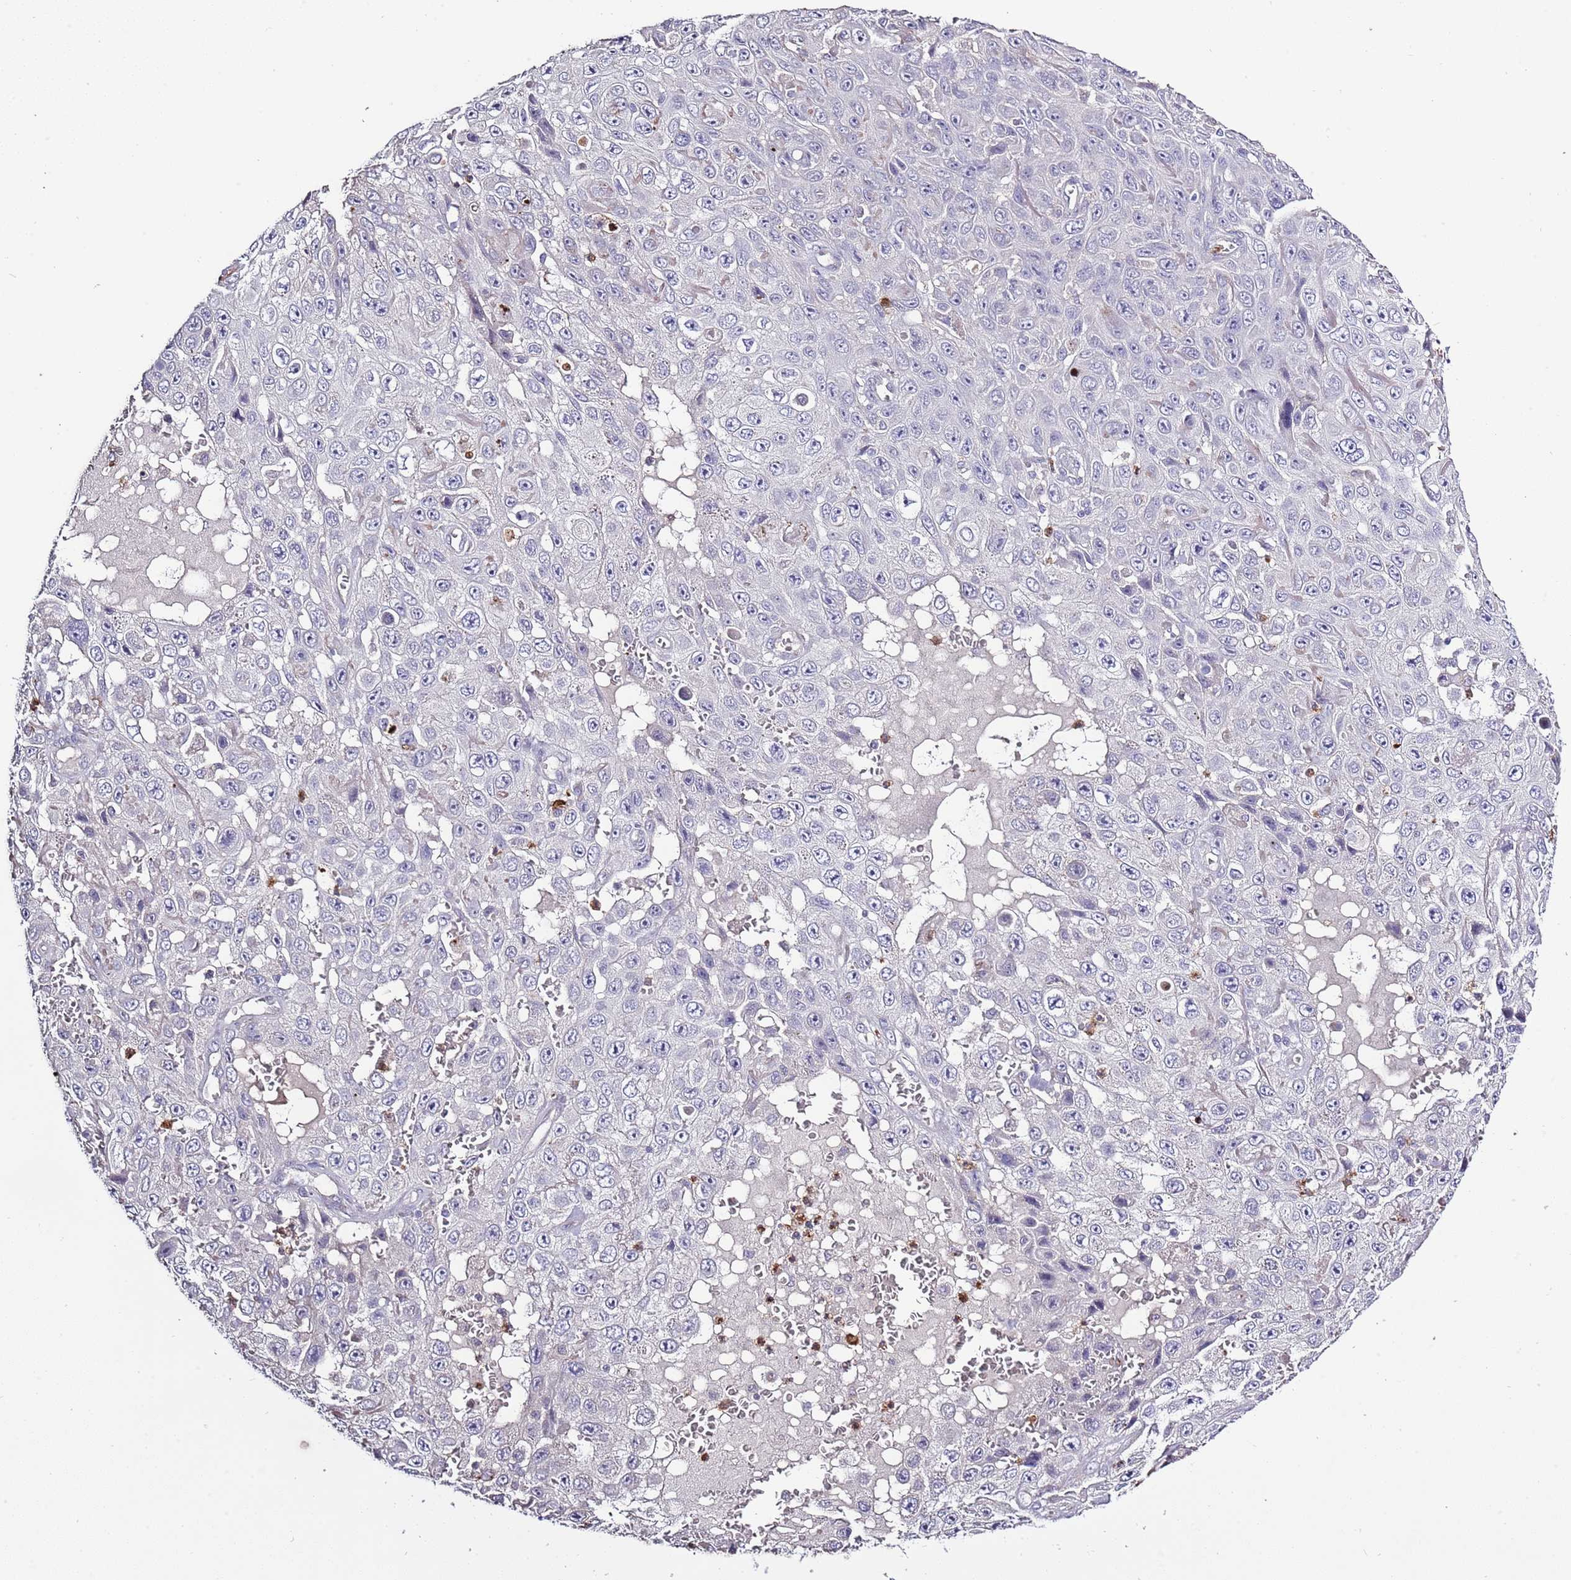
{"staining": {"intensity": "negative", "quantity": "none", "location": "none"}, "tissue": "skin cancer", "cell_type": "Tumor cells", "image_type": "cancer", "snomed": [{"axis": "morphology", "description": "Squamous cell carcinoma, NOS"}, {"axis": "topography", "description": "Skin"}], "caption": "This is an immunohistochemistry (IHC) photomicrograph of skin squamous cell carcinoma. There is no positivity in tumor cells.", "gene": "P2RY13", "patient": {"sex": "male", "age": 82}}